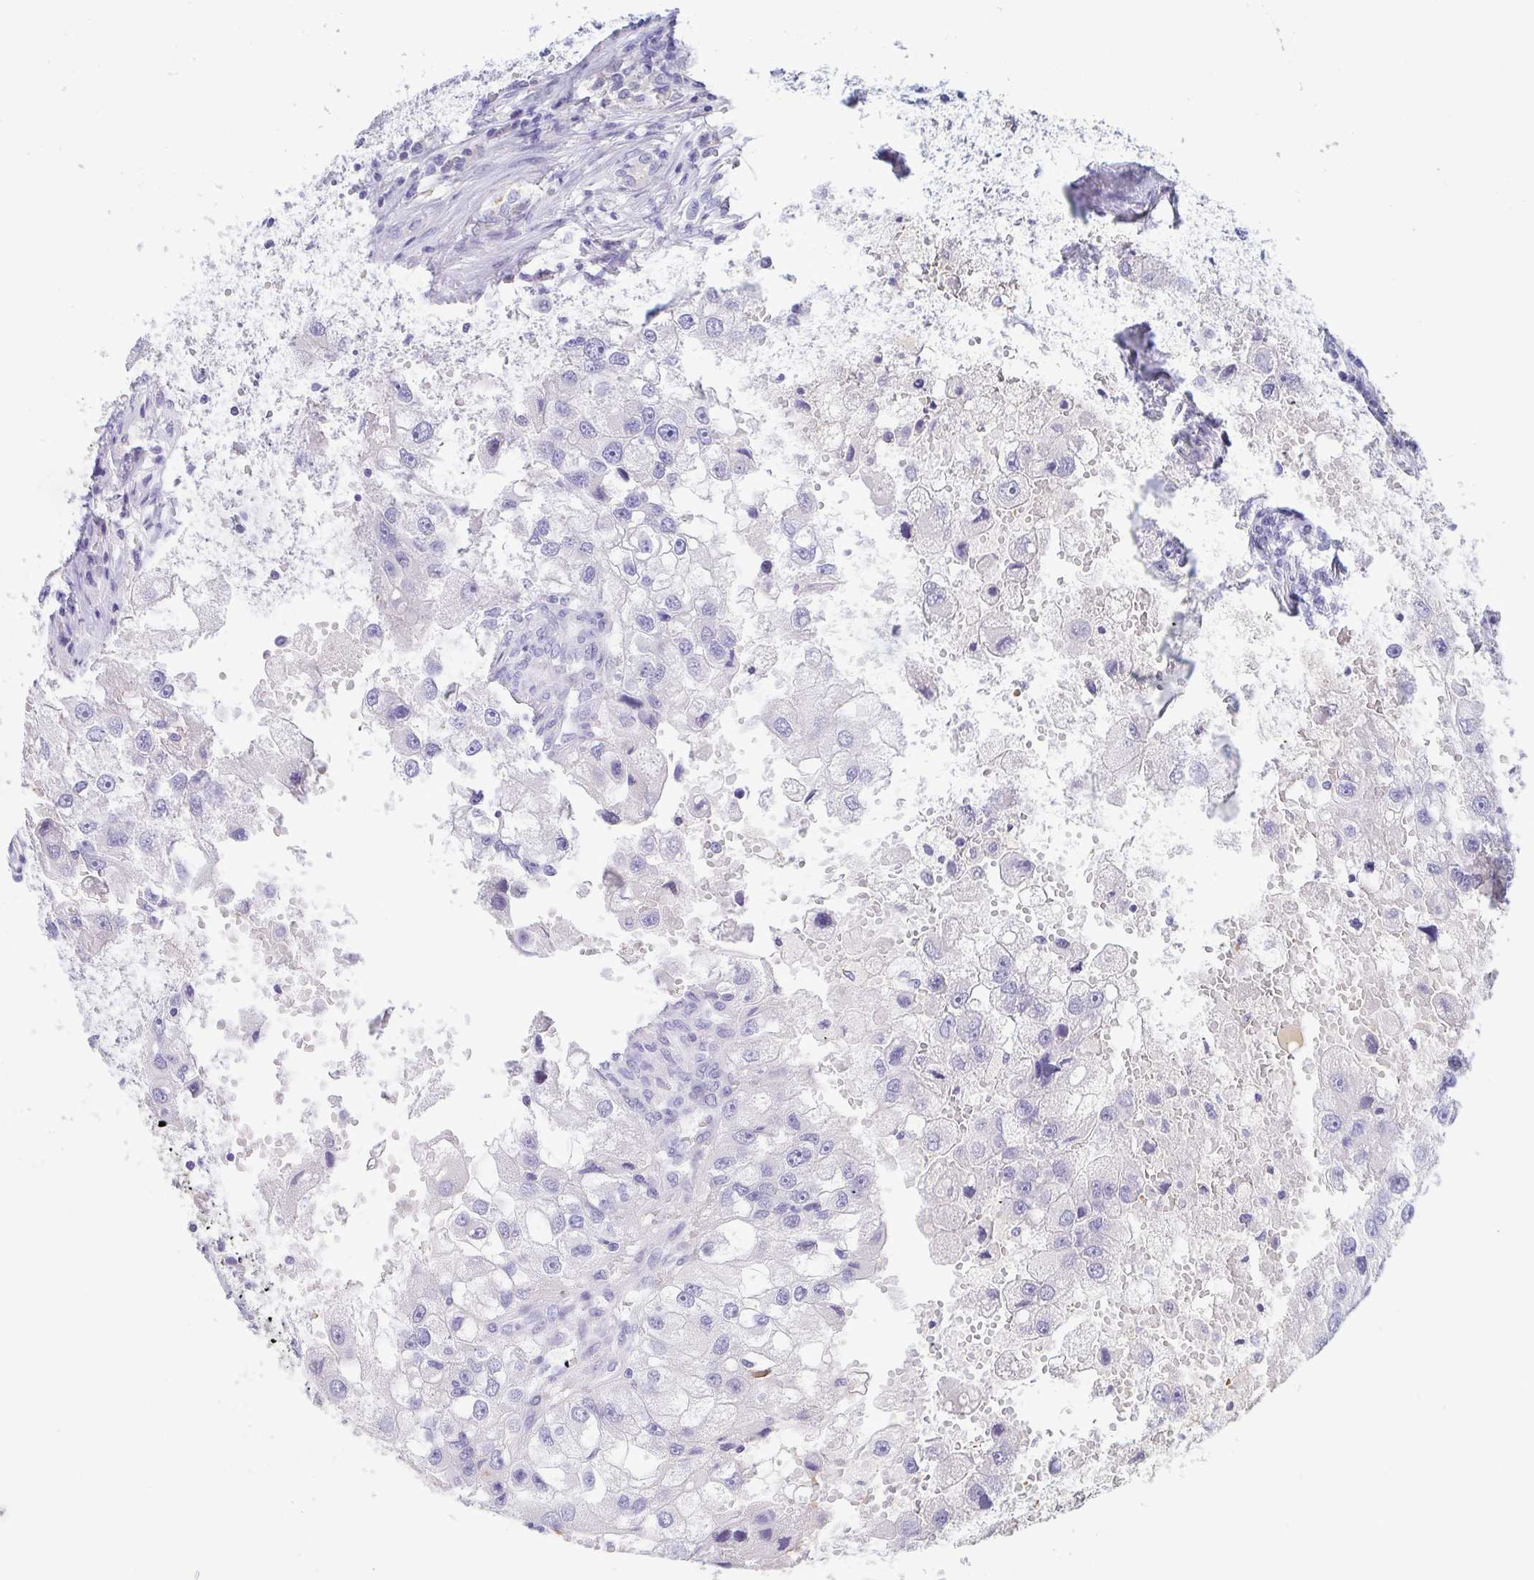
{"staining": {"intensity": "negative", "quantity": "none", "location": "none"}, "tissue": "renal cancer", "cell_type": "Tumor cells", "image_type": "cancer", "snomed": [{"axis": "morphology", "description": "Adenocarcinoma, NOS"}, {"axis": "topography", "description": "Kidney"}], "caption": "An image of renal adenocarcinoma stained for a protein shows no brown staining in tumor cells.", "gene": "TREH", "patient": {"sex": "male", "age": 63}}